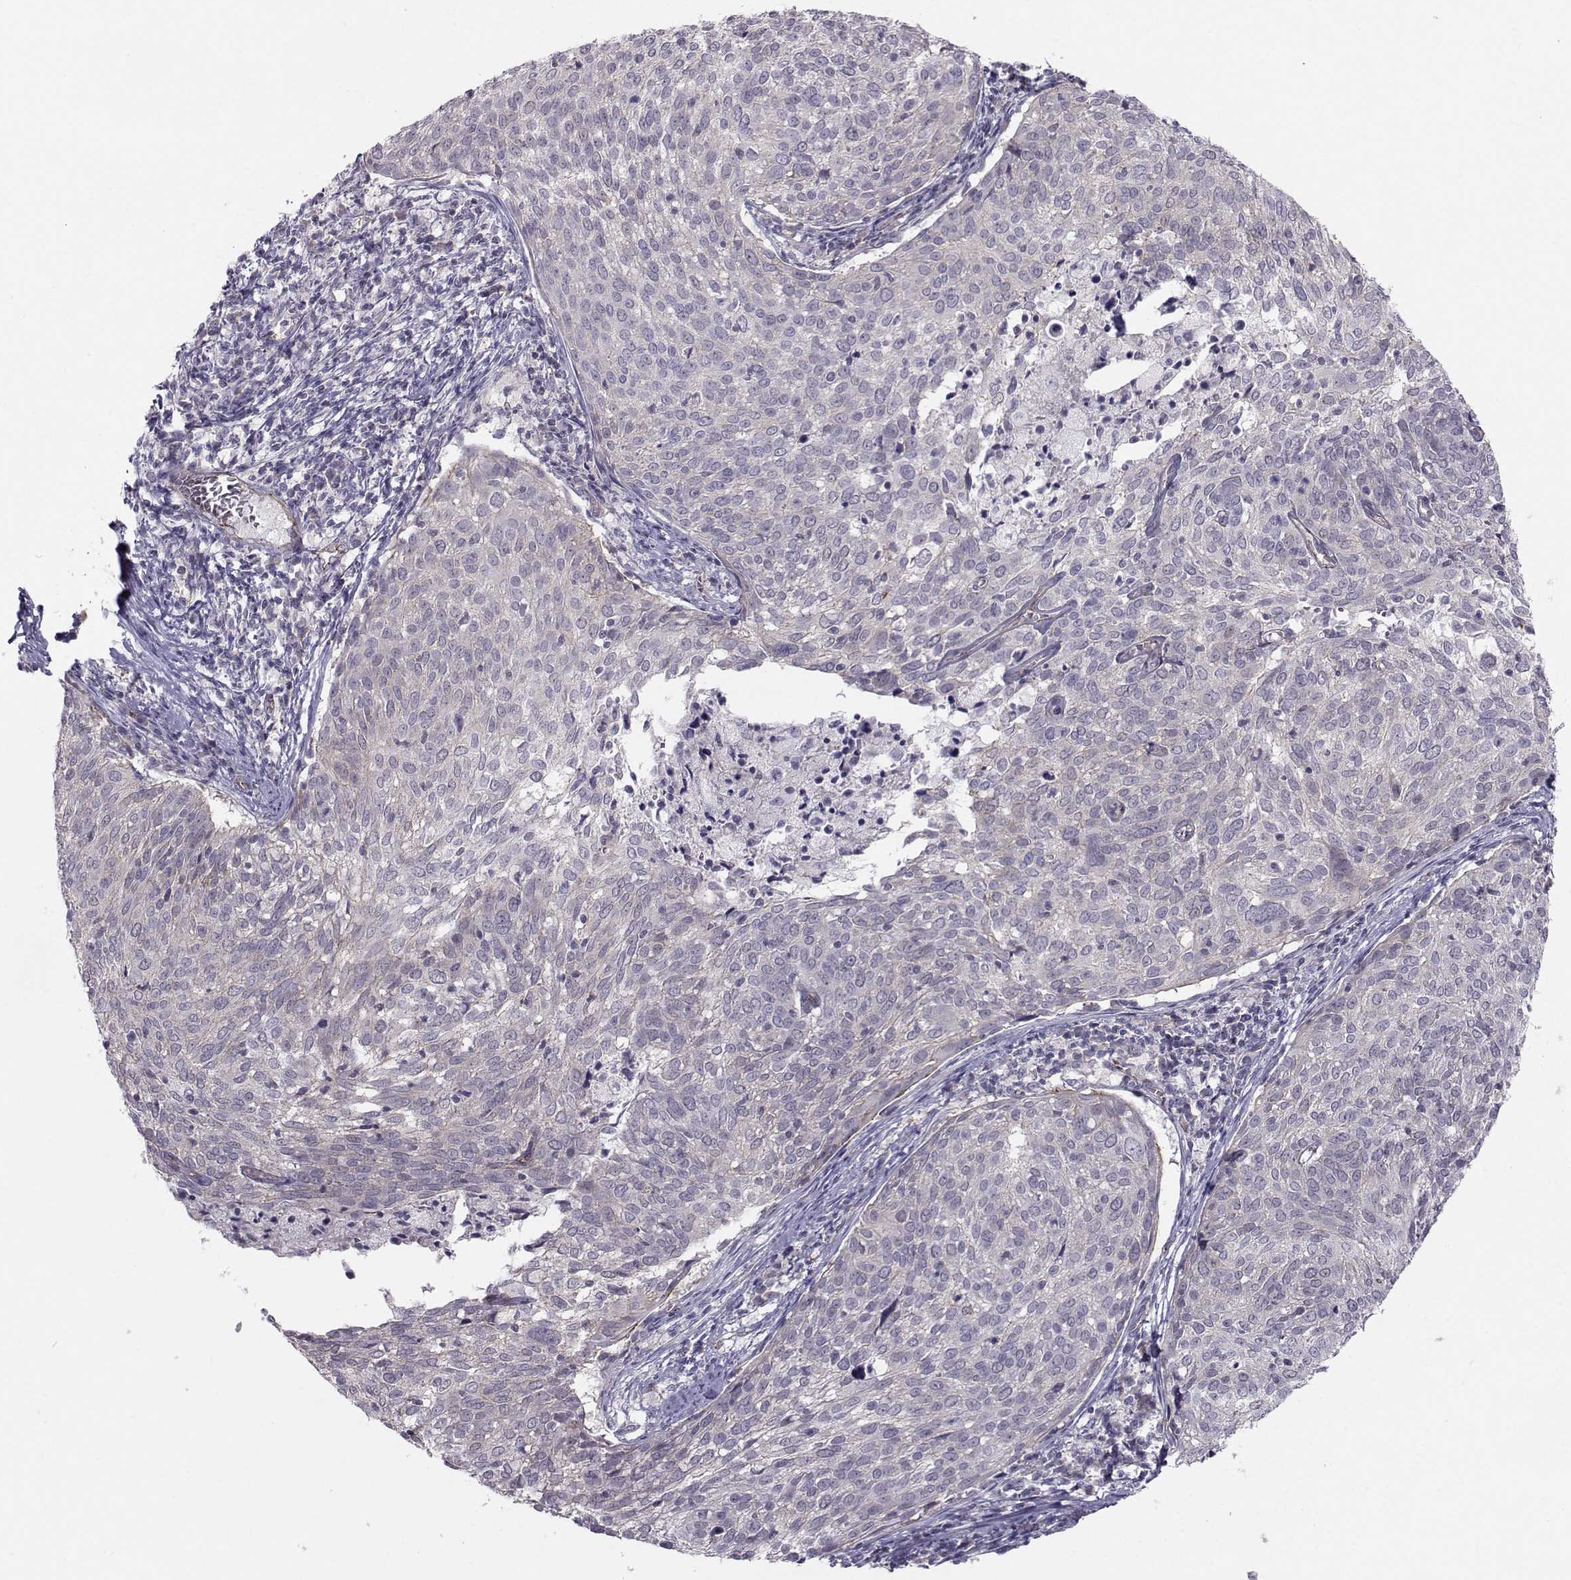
{"staining": {"intensity": "negative", "quantity": "none", "location": "none"}, "tissue": "cervical cancer", "cell_type": "Tumor cells", "image_type": "cancer", "snomed": [{"axis": "morphology", "description": "Squamous cell carcinoma, NOS"}, {"axis": "topography", "description": "Cervix"}], "caption": "Cervical squamous cell carcinoma stained for a protein using IHC reveals no expression tumor cells.", "gene": "MAST1", "patient": {"sex": "female", "age": 39}}